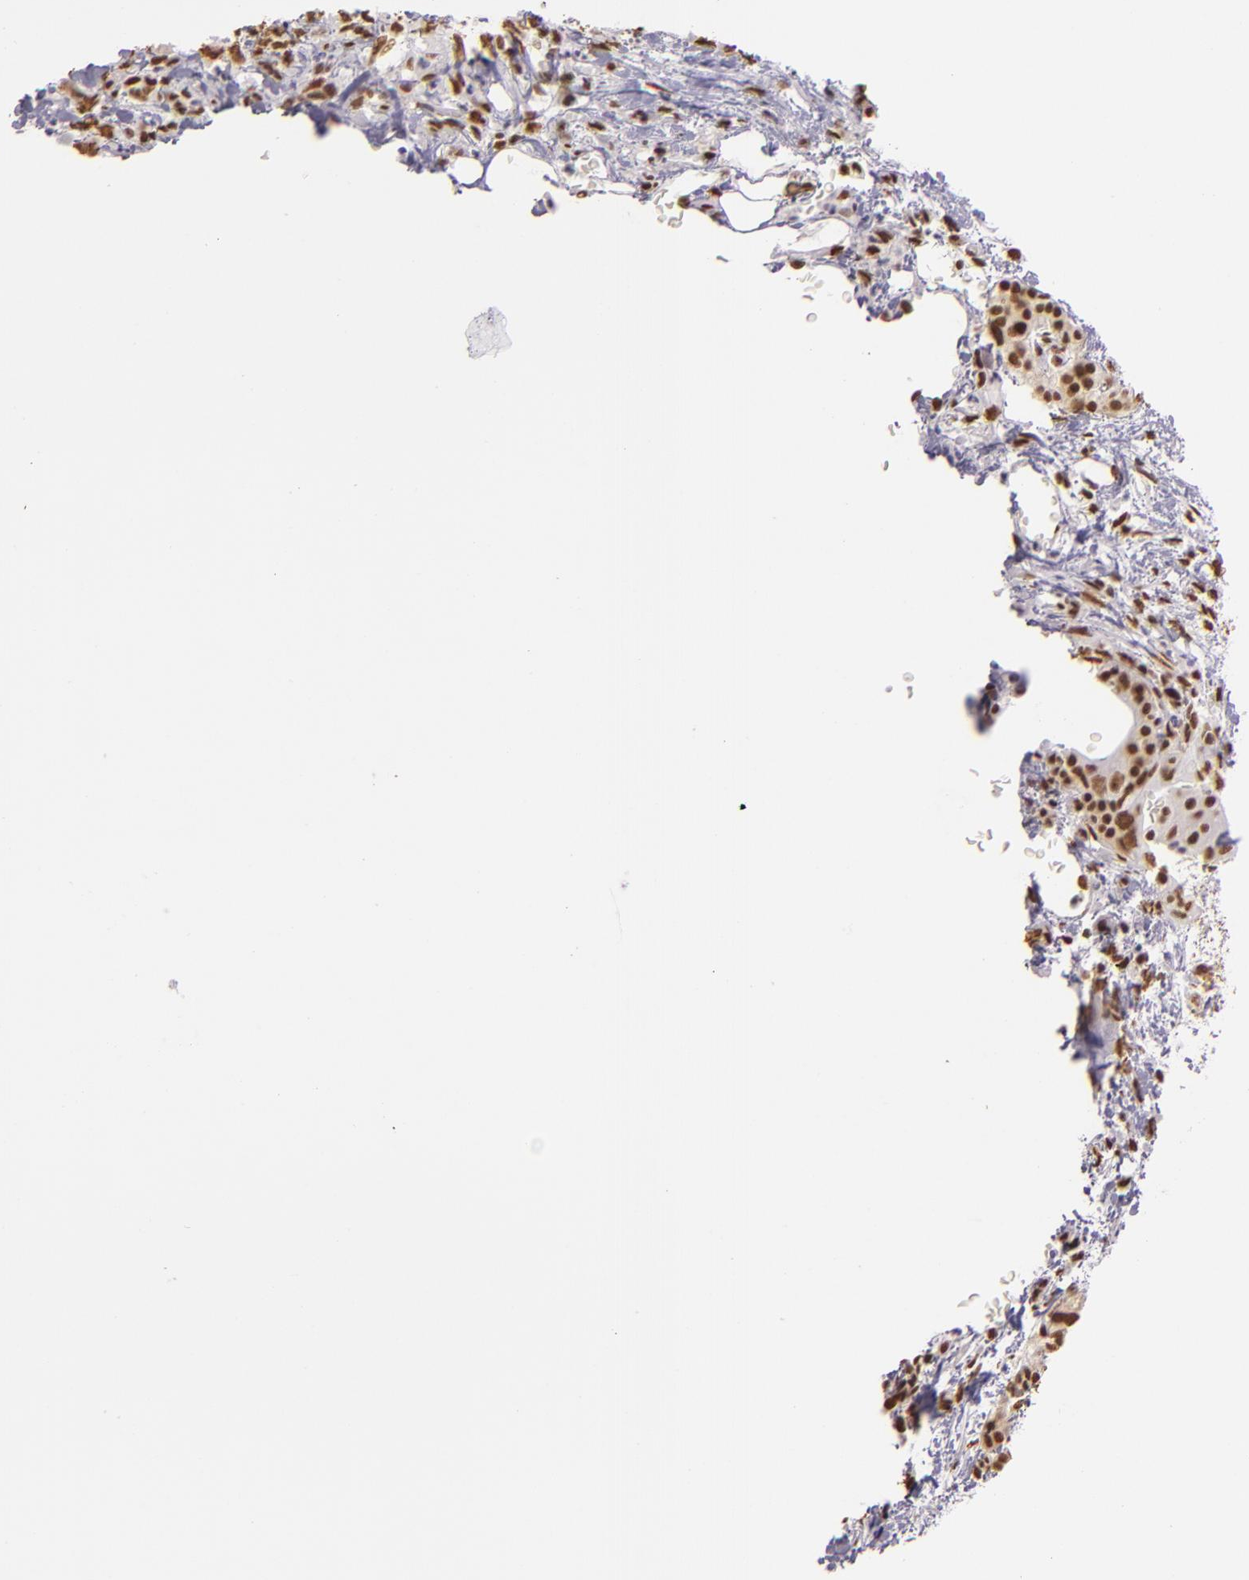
{"staining": {"intensity": "moderate", "quantity": ">75%", "location": "nuclear"}, "tissue": "pancreatic cancer", "cell_type": "Tumor cells", "image_type": "cancer", "snomed": [{"axis": "morphology", "description": "Adenocarcinoma, NOS"}, {"axis": "topography", "description": "Pancreas"}], "caption": "Tumor cells display medium levels of moderate nuclear expression in about >75% of cells in human pancreatic cancer (adenocarcinoma).", "gene": "PAPOLA", "patient": {"sex": "female", "age": 66}}